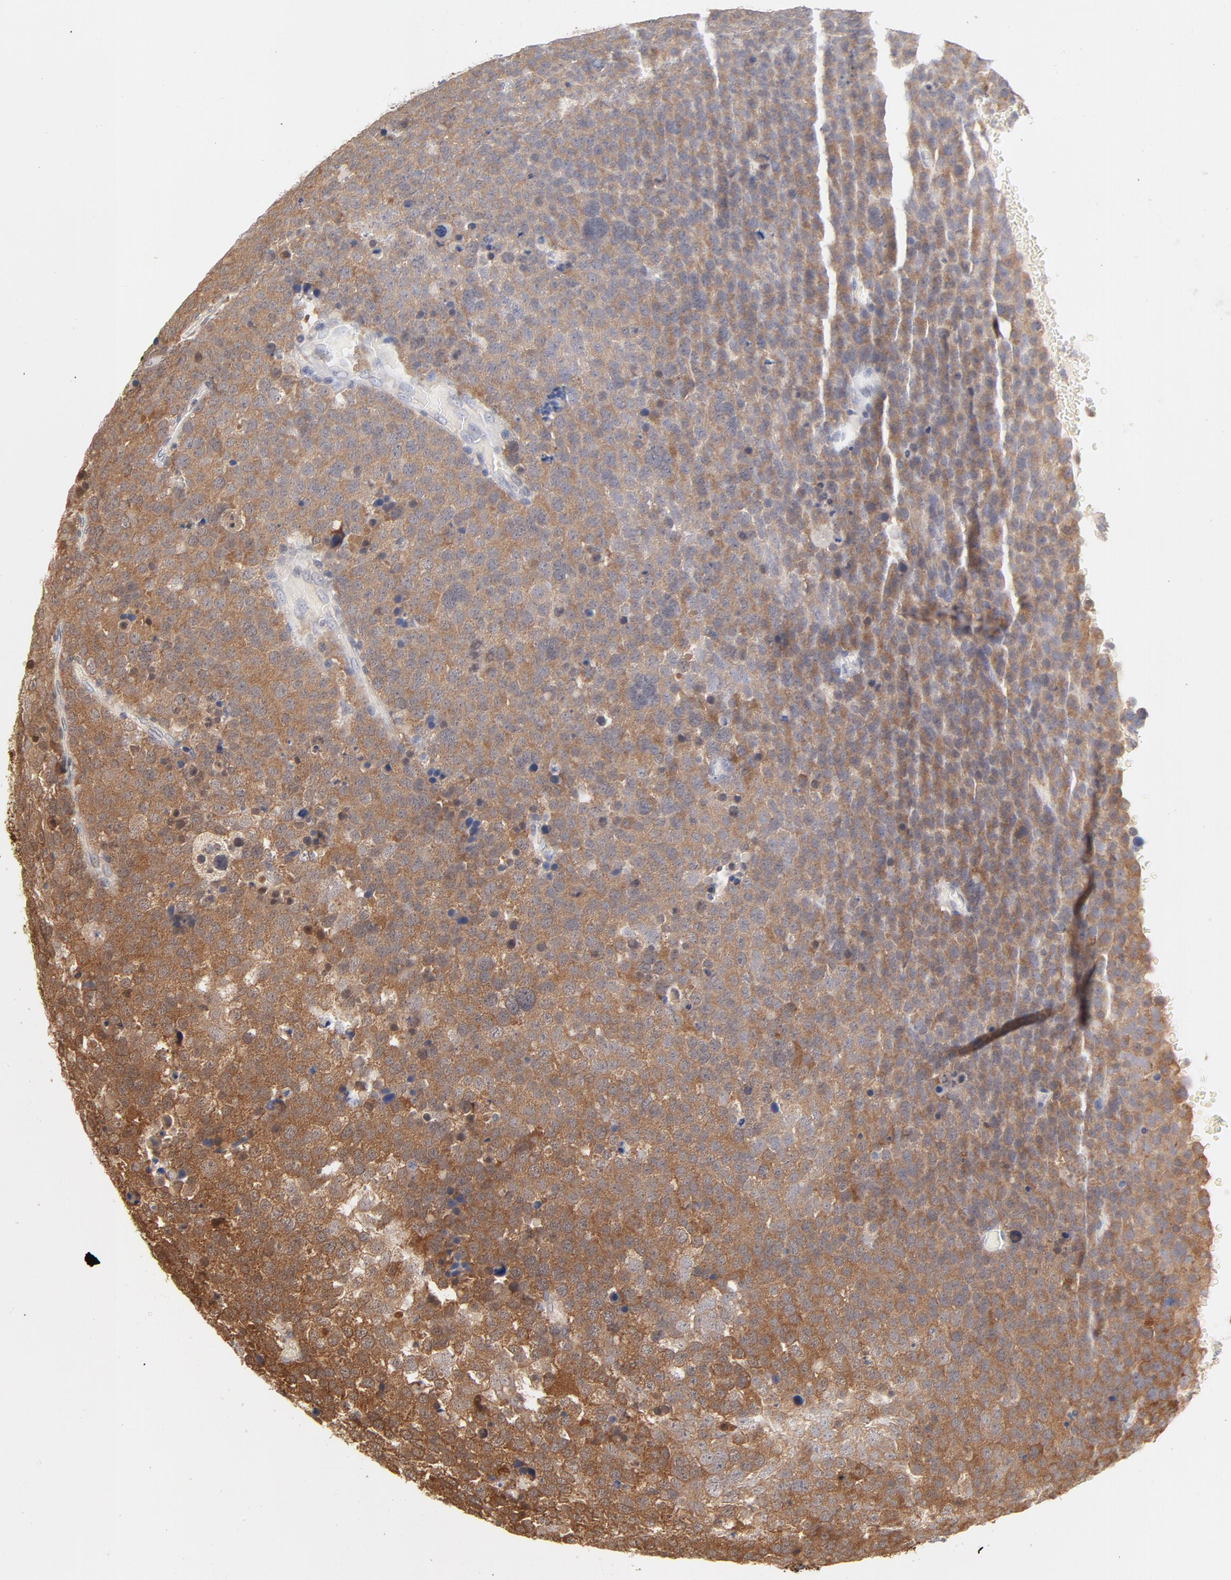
{"staining": {"intensity": "moderate", "quantity": ">75%", "location": "cytoplasmic/membranous"}, "tissue": "testis cancer", "cell_type": "Tumor cells", "image_type": "cancer", "snomed": [{"axis": "morphology", "description": "Seminoma, NOS"}, {"axis": "topography", "description": "Testis"}], "caption": "Tumor cells reveal medium levels of moderate cytoplasmic/membranous expression in approximately >75% of cells in seminoma (testis). (DAB IHC with brightfield microscopy, high magnification).", "gene": "SETD3", "patient": {"sex": "male", "age": 71}}